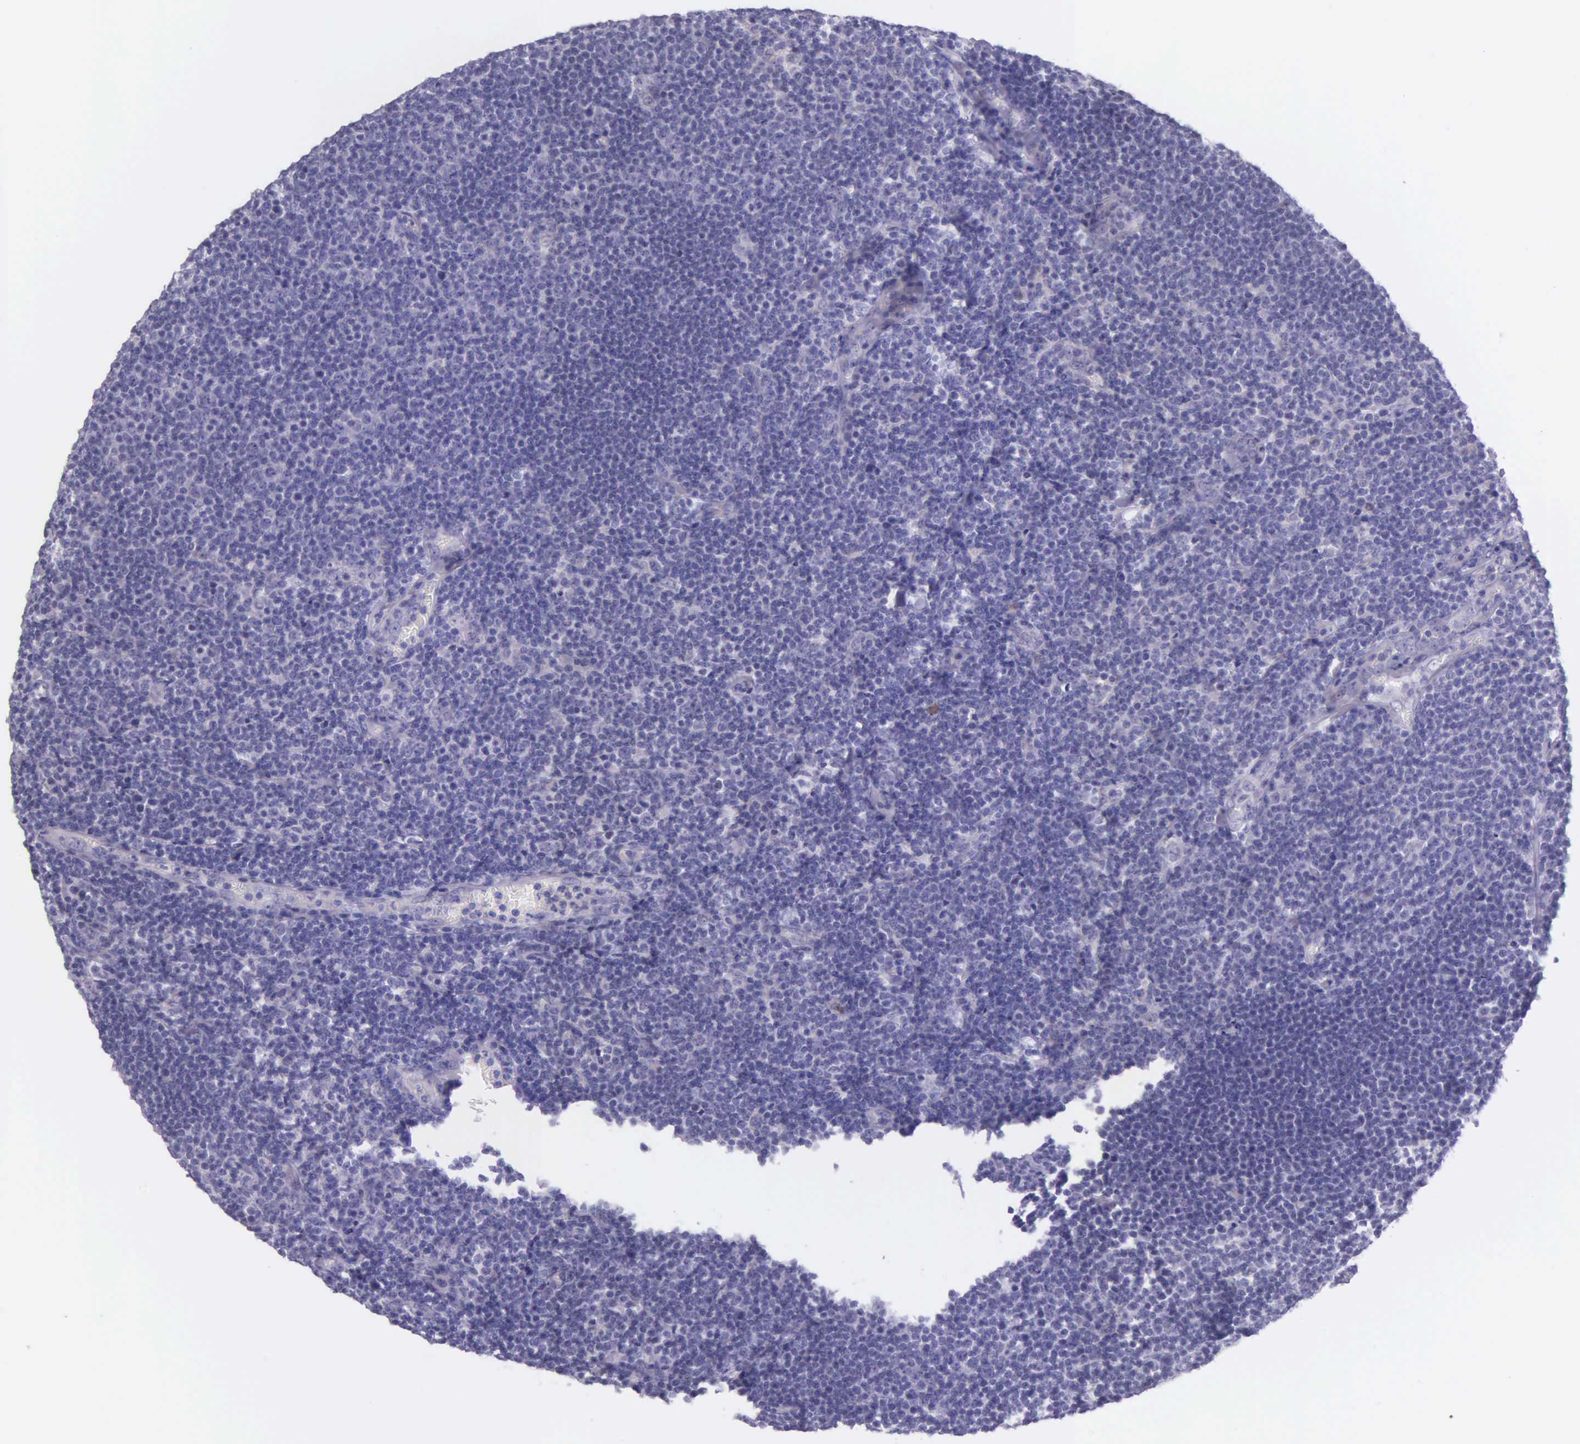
{"staining": {"intensity": "negative", "quantity": "none", "location": "none"}, "tissue": "lymphoma", "cell_type": "Tumor cells", "image_type": "cancer", "snomed": [{"axis": "morphology", "description": "Malignant lymphoma, non-Hodgkin's type, Low grade"}, {"axis": "topography", "description": "Lymph node"}], "caption": "This is an IHC image of human malignant lymphoma, non-Hodgkin's type (low-grade). There is no staining in tumor cells.", "gene": "THSD7A", "patient": {"sex": "male", "age": 74}}